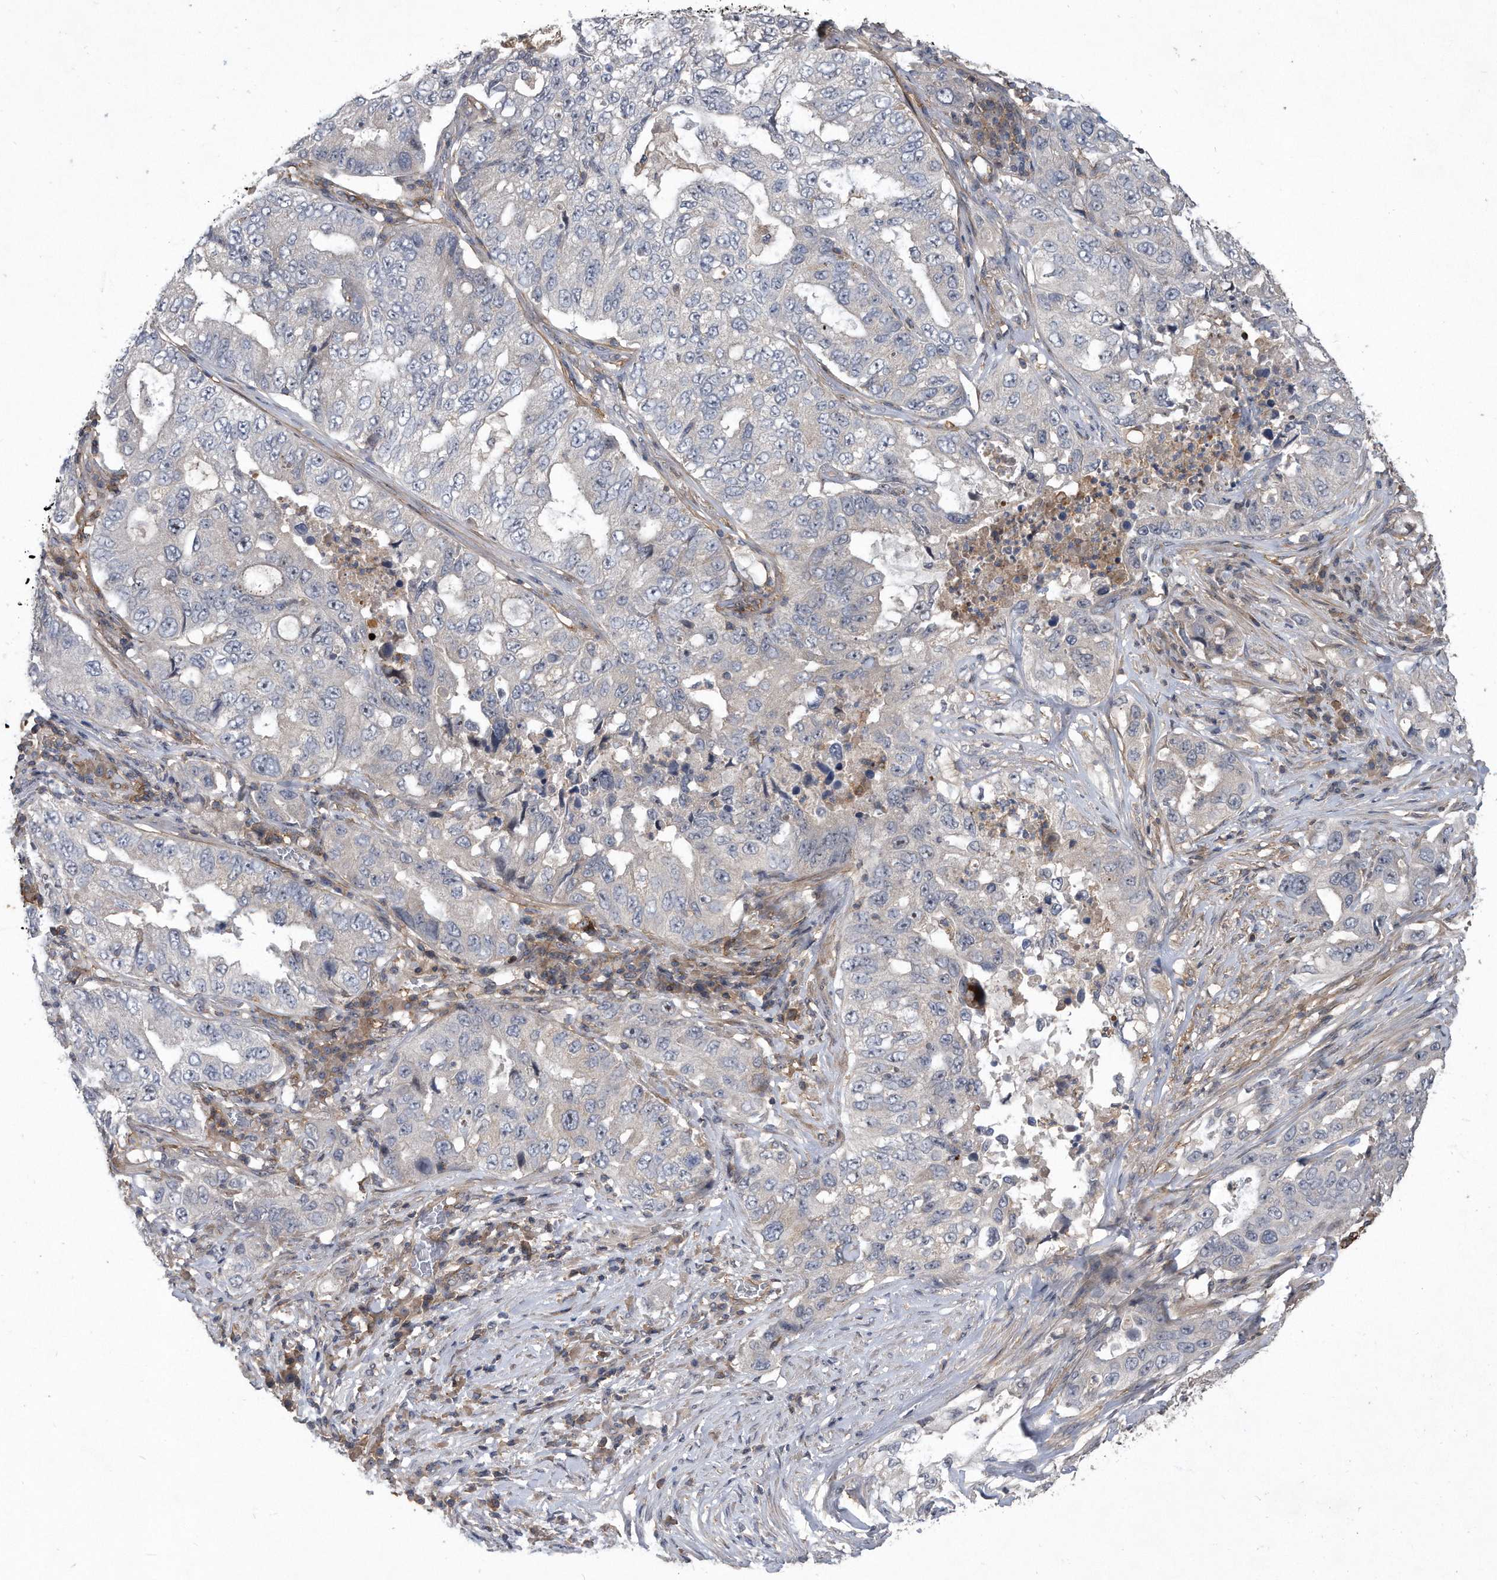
{"staining": {"intensity": "moderate", "quantity": "<25%", "location": "nuclear"}, "tissue": "lung cancer", "cell_type": "Tumor cells", "image_type": "cancer", "snomed": [{"axis": "morphology", "description": "Adenocarcinoma, NOS"}, {"axis": "topography", "description": "Lung"}], "caption": "Adenocarcinoma (lung) stained for a protein displays moderate nuclear positivity in tumor cells.", "gene": "PGBD2", "patient": {"sex": "female", "age": 51}}